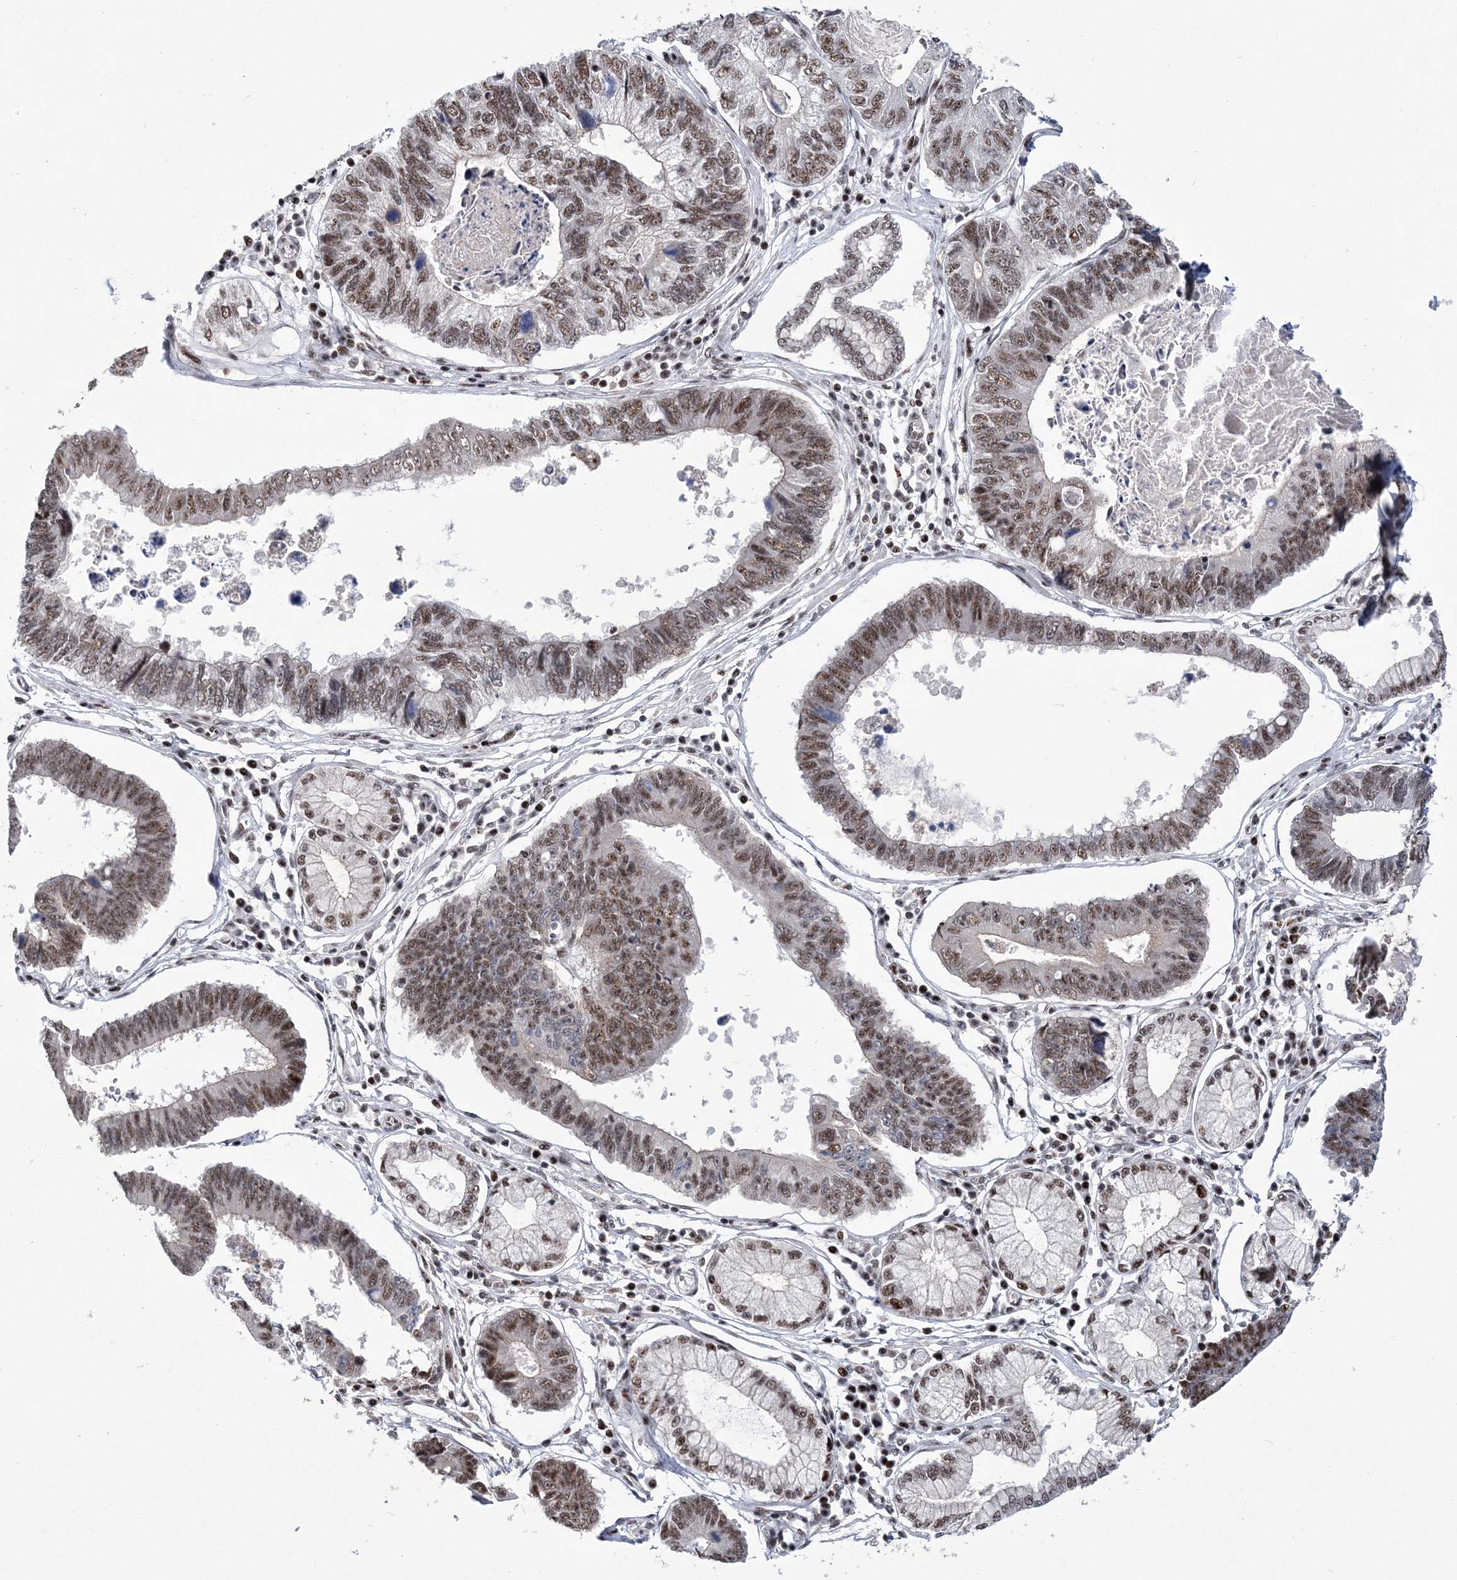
{"staining": {"intensity": "moderate", "quantity": ">75%", "location": "nuclear"}, "tissue": "stomach cancer", "cell_type": "Tumor cells", "image_type": "cancer", "snomed": [{"axis": "morphology", "description": "Adenocarcinoma, NOS"}, {"axis": "topography", "description": "Stomach"}], "caption": "Protein analysis of stomach cancer tissue displays moderate nuclear expression in about >75% of tumor cells.", "gene": "TATDN2", "patient": {"sex": "male", "age": 59}}